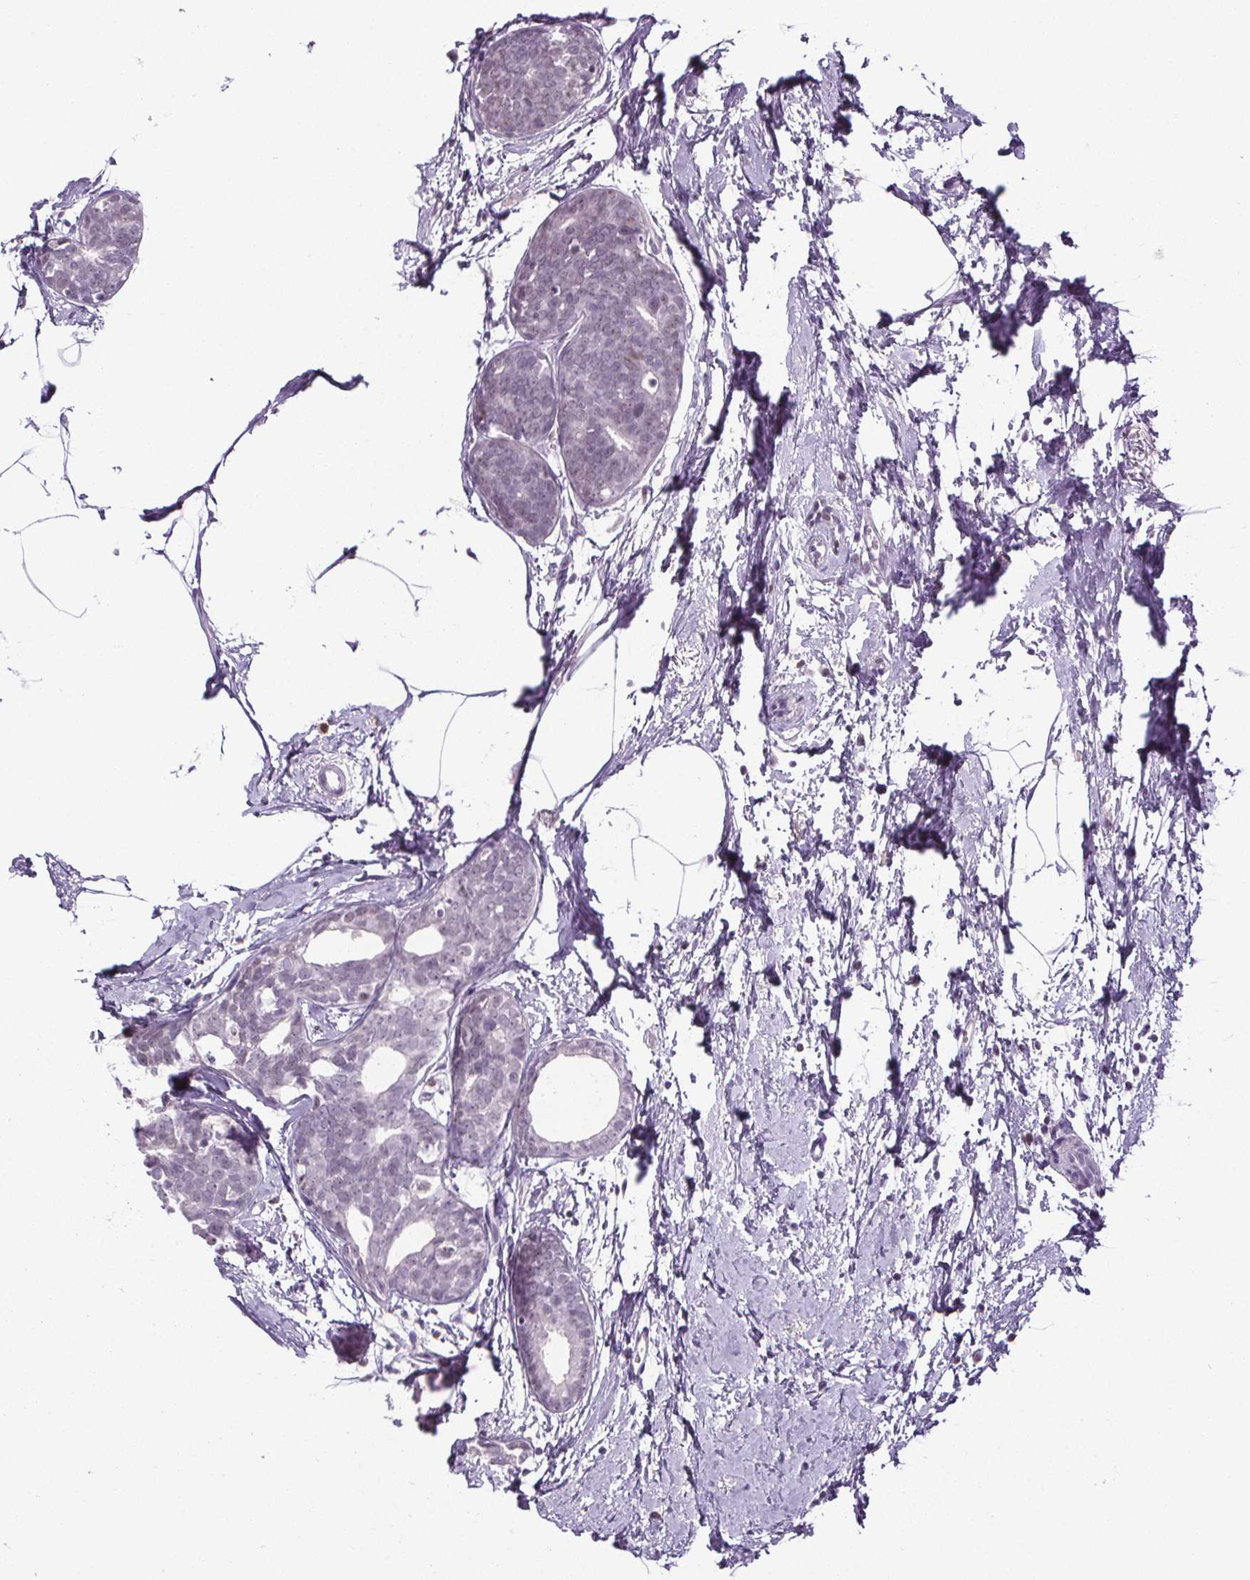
{"staining": {"intensity": "negative", "quantity": "none", "location": "none"}, "tissue": "breast cancer", "cell_type": "Tumor cells", "image_type": "cancer", "snomed": [{"axis": "morphology", "description": "Duct carcinoma"}, {"axis": "topography", "description": "Breast"}], "caption": "Breast invasive ductal carcinoma was stained to show a protein in brown. There is no significant positivity in tumor cells.", "gene": "TMEM240", "patient": {"sex": "female", "age": 40}}